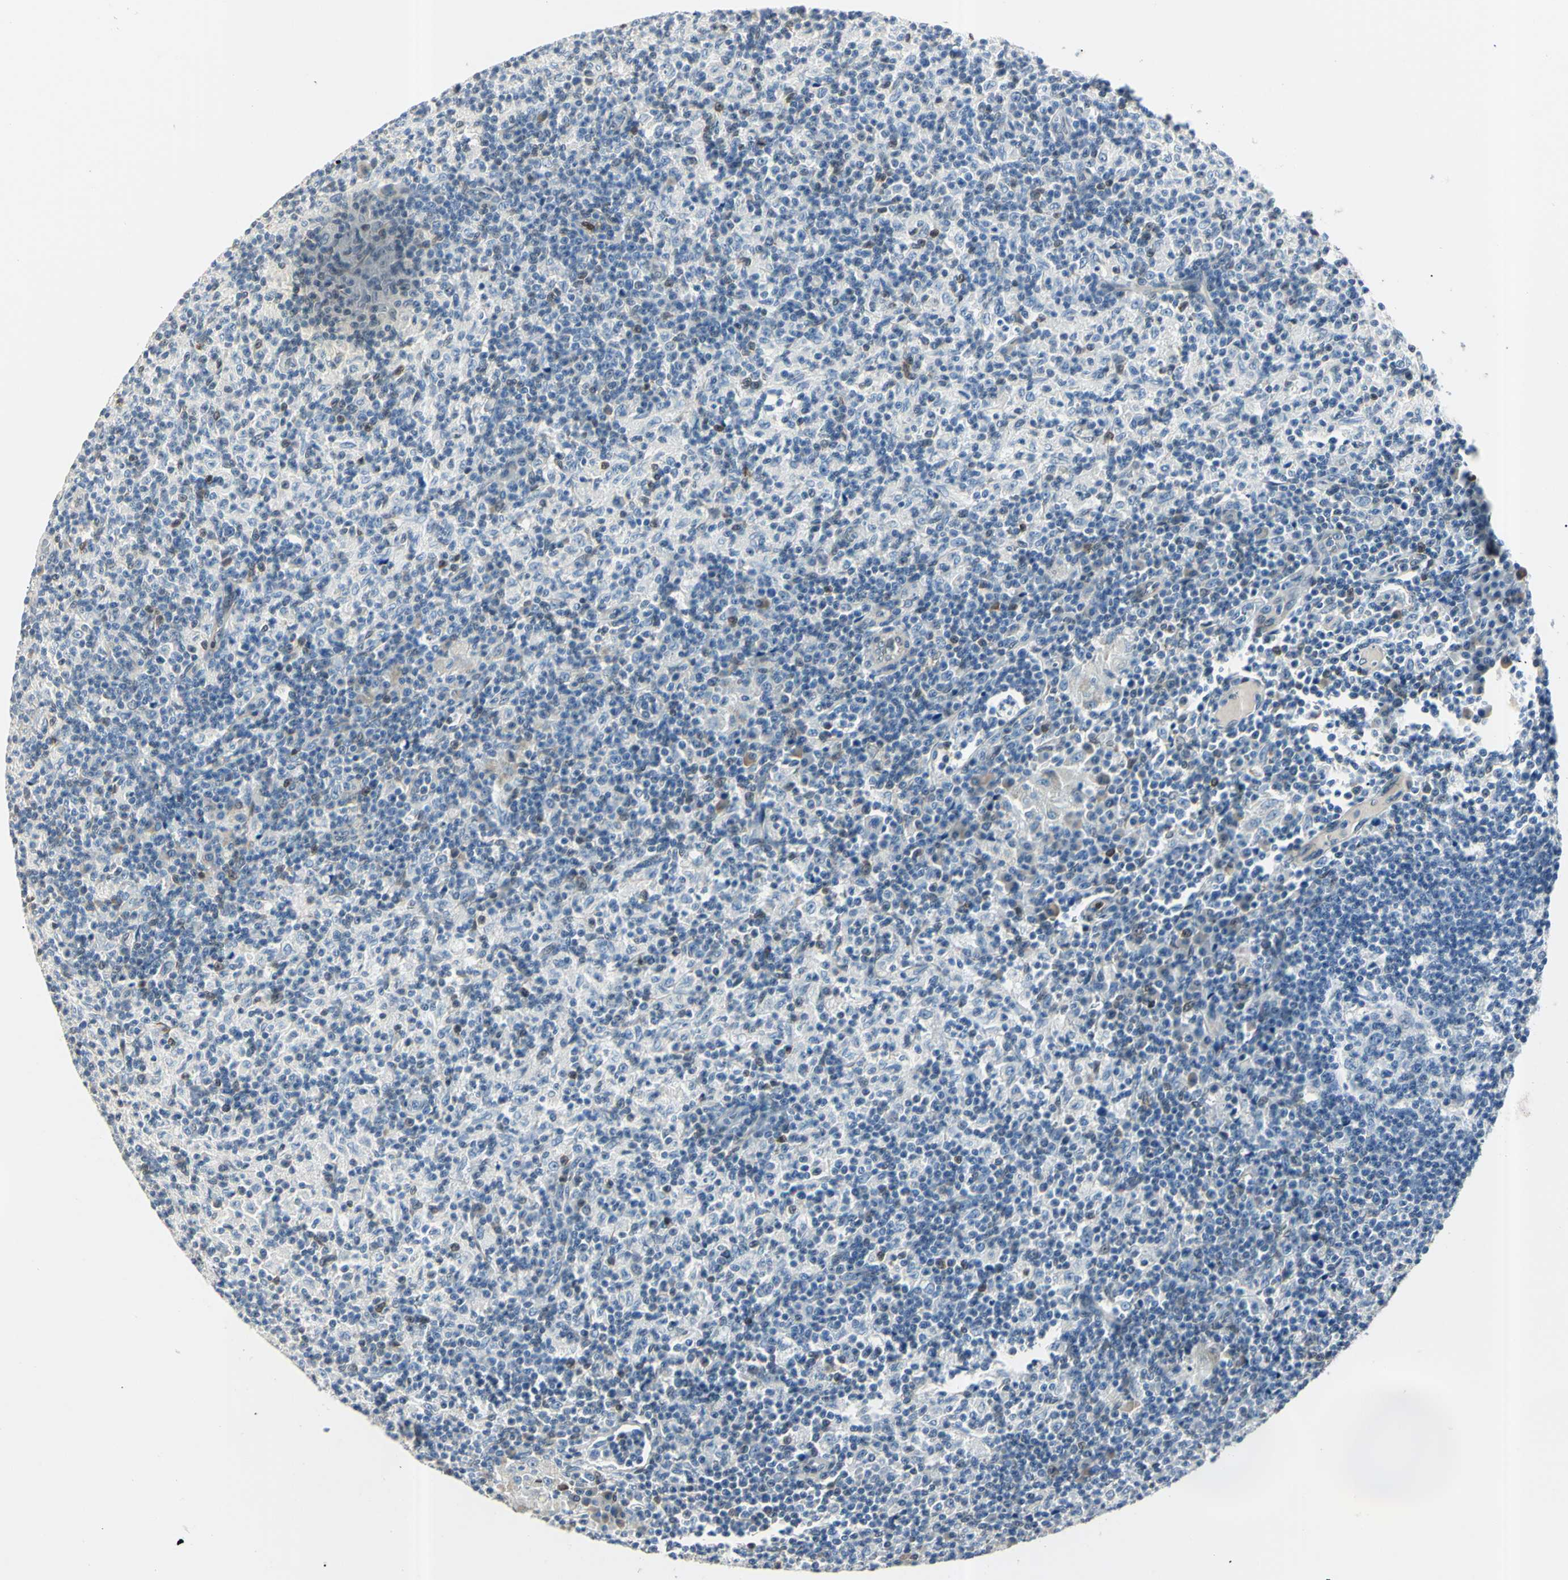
{"staining": {"intensity": "negative", "quantity": "none", "location": "none"}, "tissue": "lymph node", "cell_type": "Germinal center cells", "image_type": "normal", "snomed": [{"axis": "morphology", "description": "Normal tissue, NOS"}, {"axis": "morphology", "description": "Inflammation, NOS"}, {"axis": "topography", "description": "Lymph node"}], "caption": "High magnification brightfield microscopy of normal lymph node stained with DAB (brown) and counterstained with hematoxylin (blue): germinal center cells show no significant staining. (DAB IHC with hematoxylin counter stain).", "gene": "AKR1C3", "patient": {"sex": "male", "age": 55}}